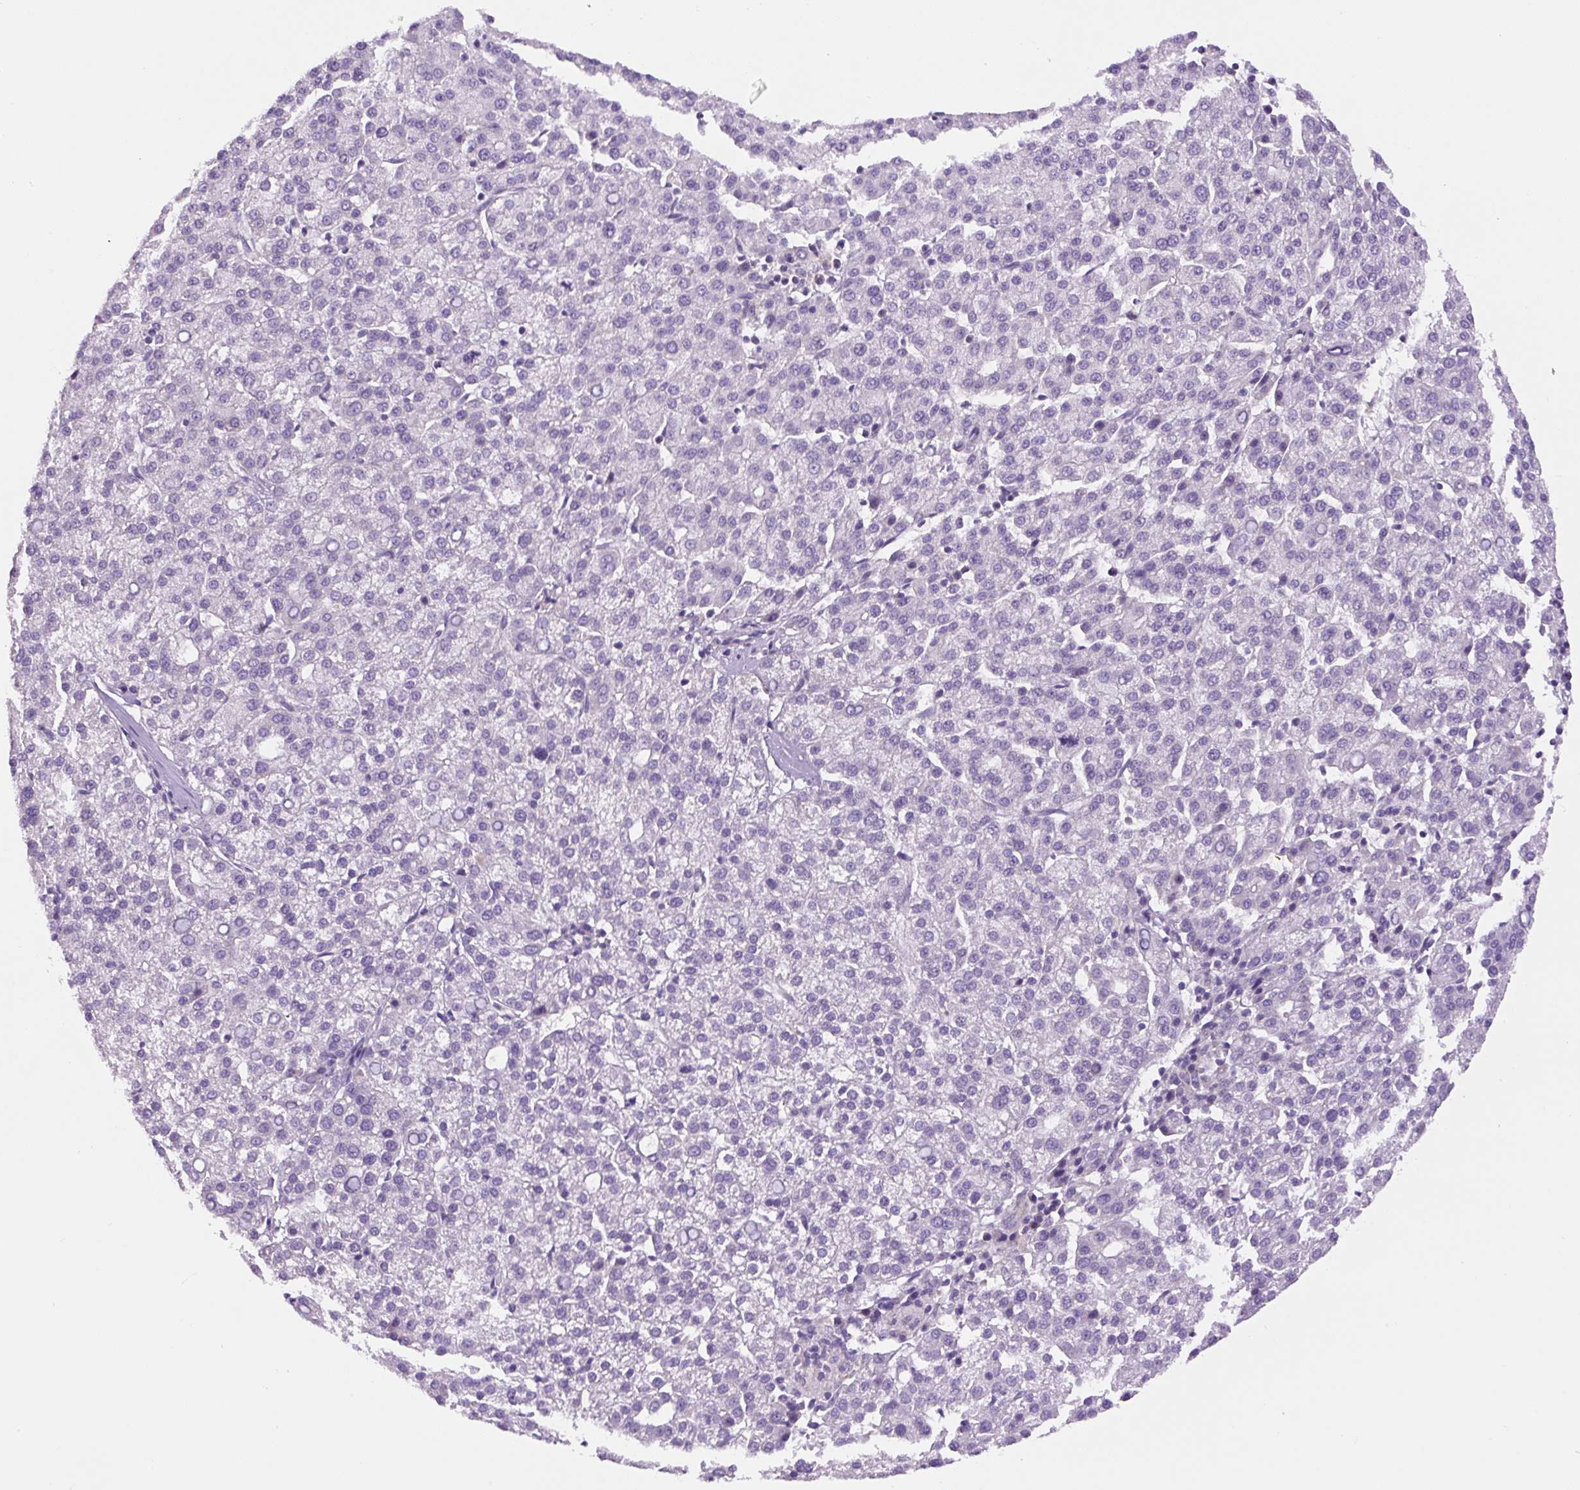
{"staining": {"intensity": "negative", "quantity": "none", "location": "none"}, "tissue": "liver cancer", "cell_type": "Tumor cells", "image_type": "cancer", "snomed": [{"axis": "morphology", "description": "Carcinoma, Hepatocellular, NOS"}, {"axis": "topography", "description": "Liver"}], "caption": "DAB (3,3'-diaminobenzidine) immunohistochemical staining of human liver cancer (hepatocellular carcinoma) demonstrates no significant positivity in tumor cells.", "gene": "OGDHL", "patient": {"sex": "female", "age": 58}}